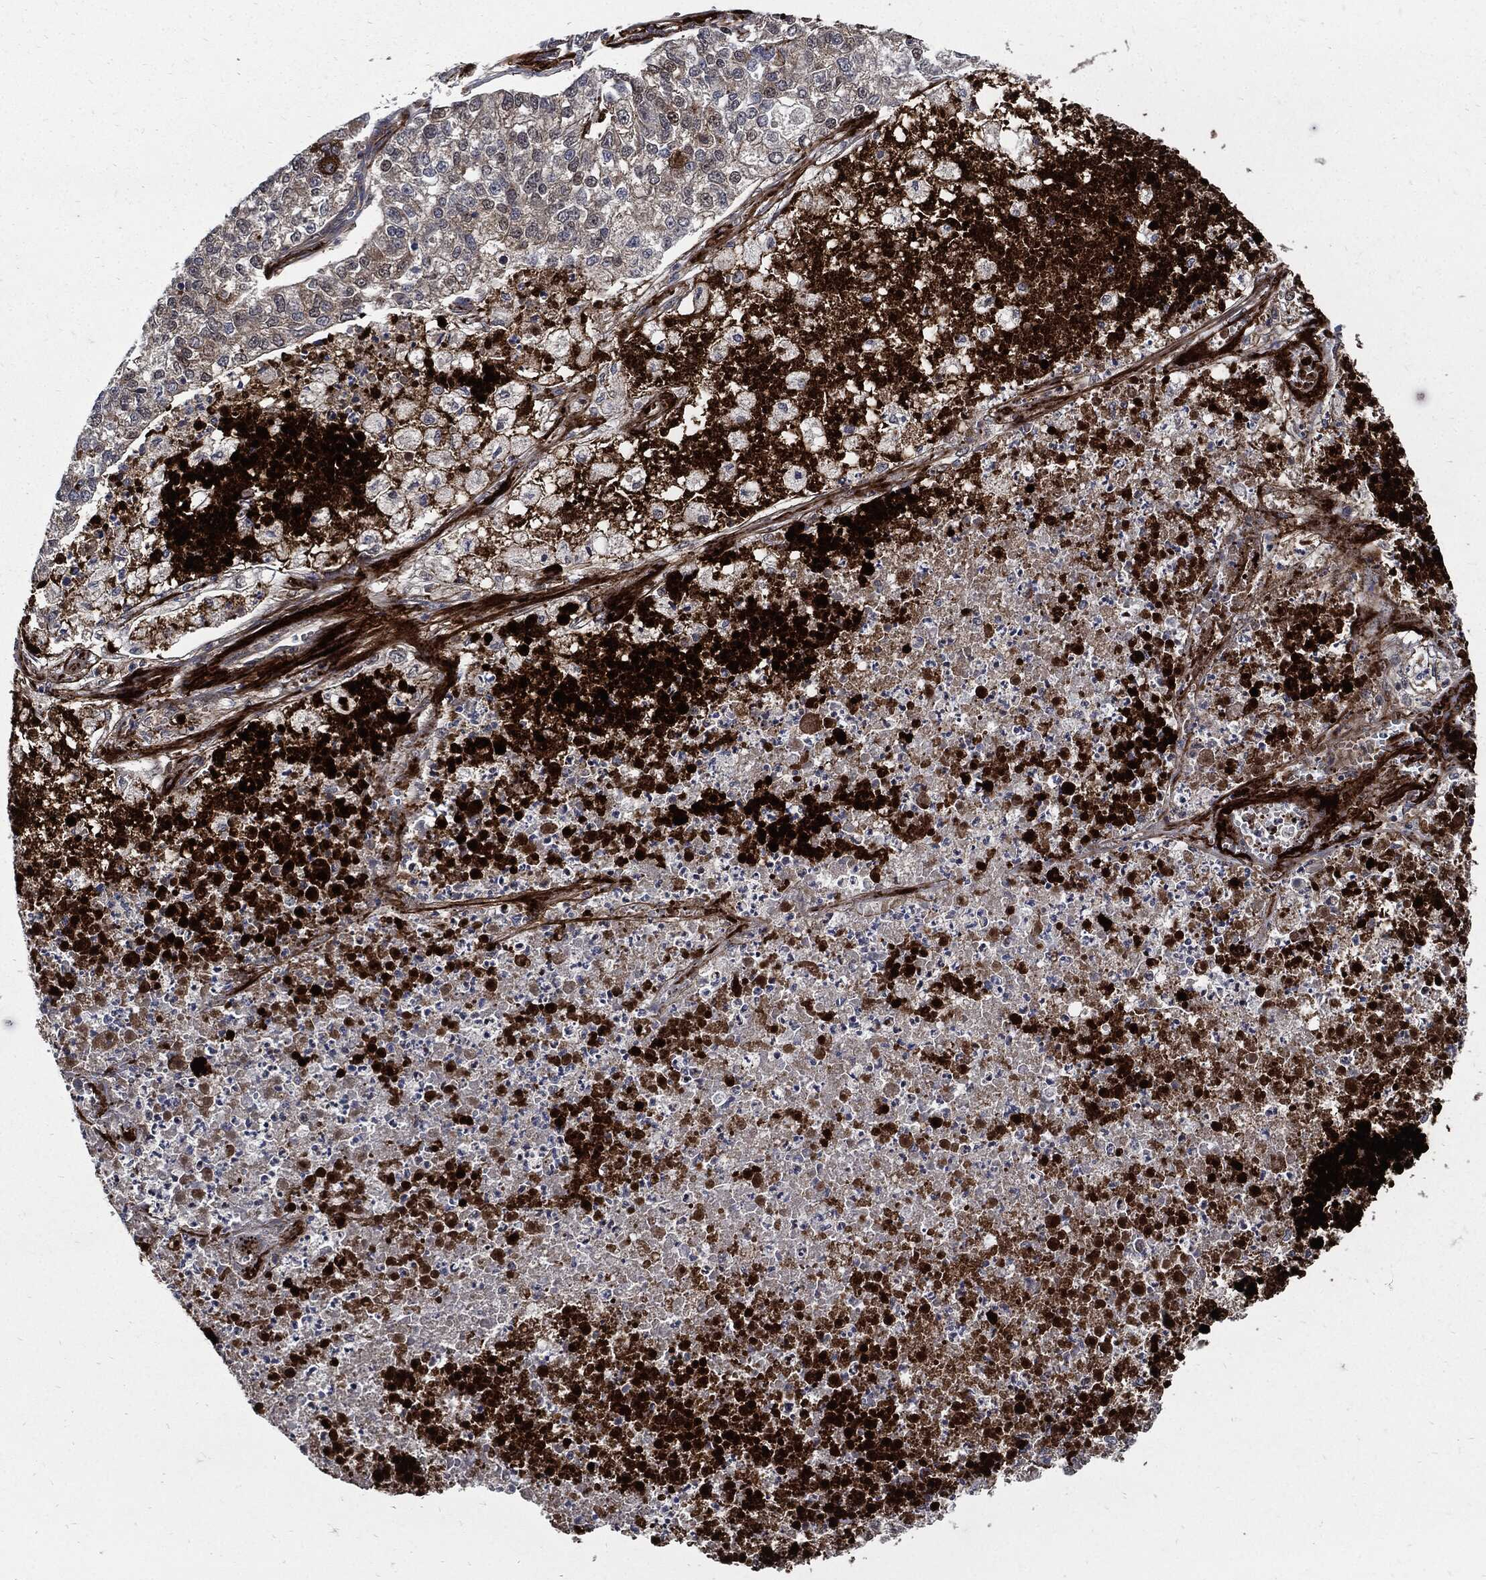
{"staining": {"intensity": "weak", "quantity": "<25%", "location": "cytoplasmic/membranous"}, "tissue": "lung cancer", "cell_type": "Tumor cells", "image_type": "cancer", "snomed": [{"axis": "morphology", "description": "Adenocarcinoma, NOS"}, {"axis": "topography", "description": "Lung"}], "caption": "Protein analysis of lung cancer (adenocarcinoma) shows no significant positivity in tumor cells.", "gene": "CLU", "patient": {"sex": "male", "age": 49}}